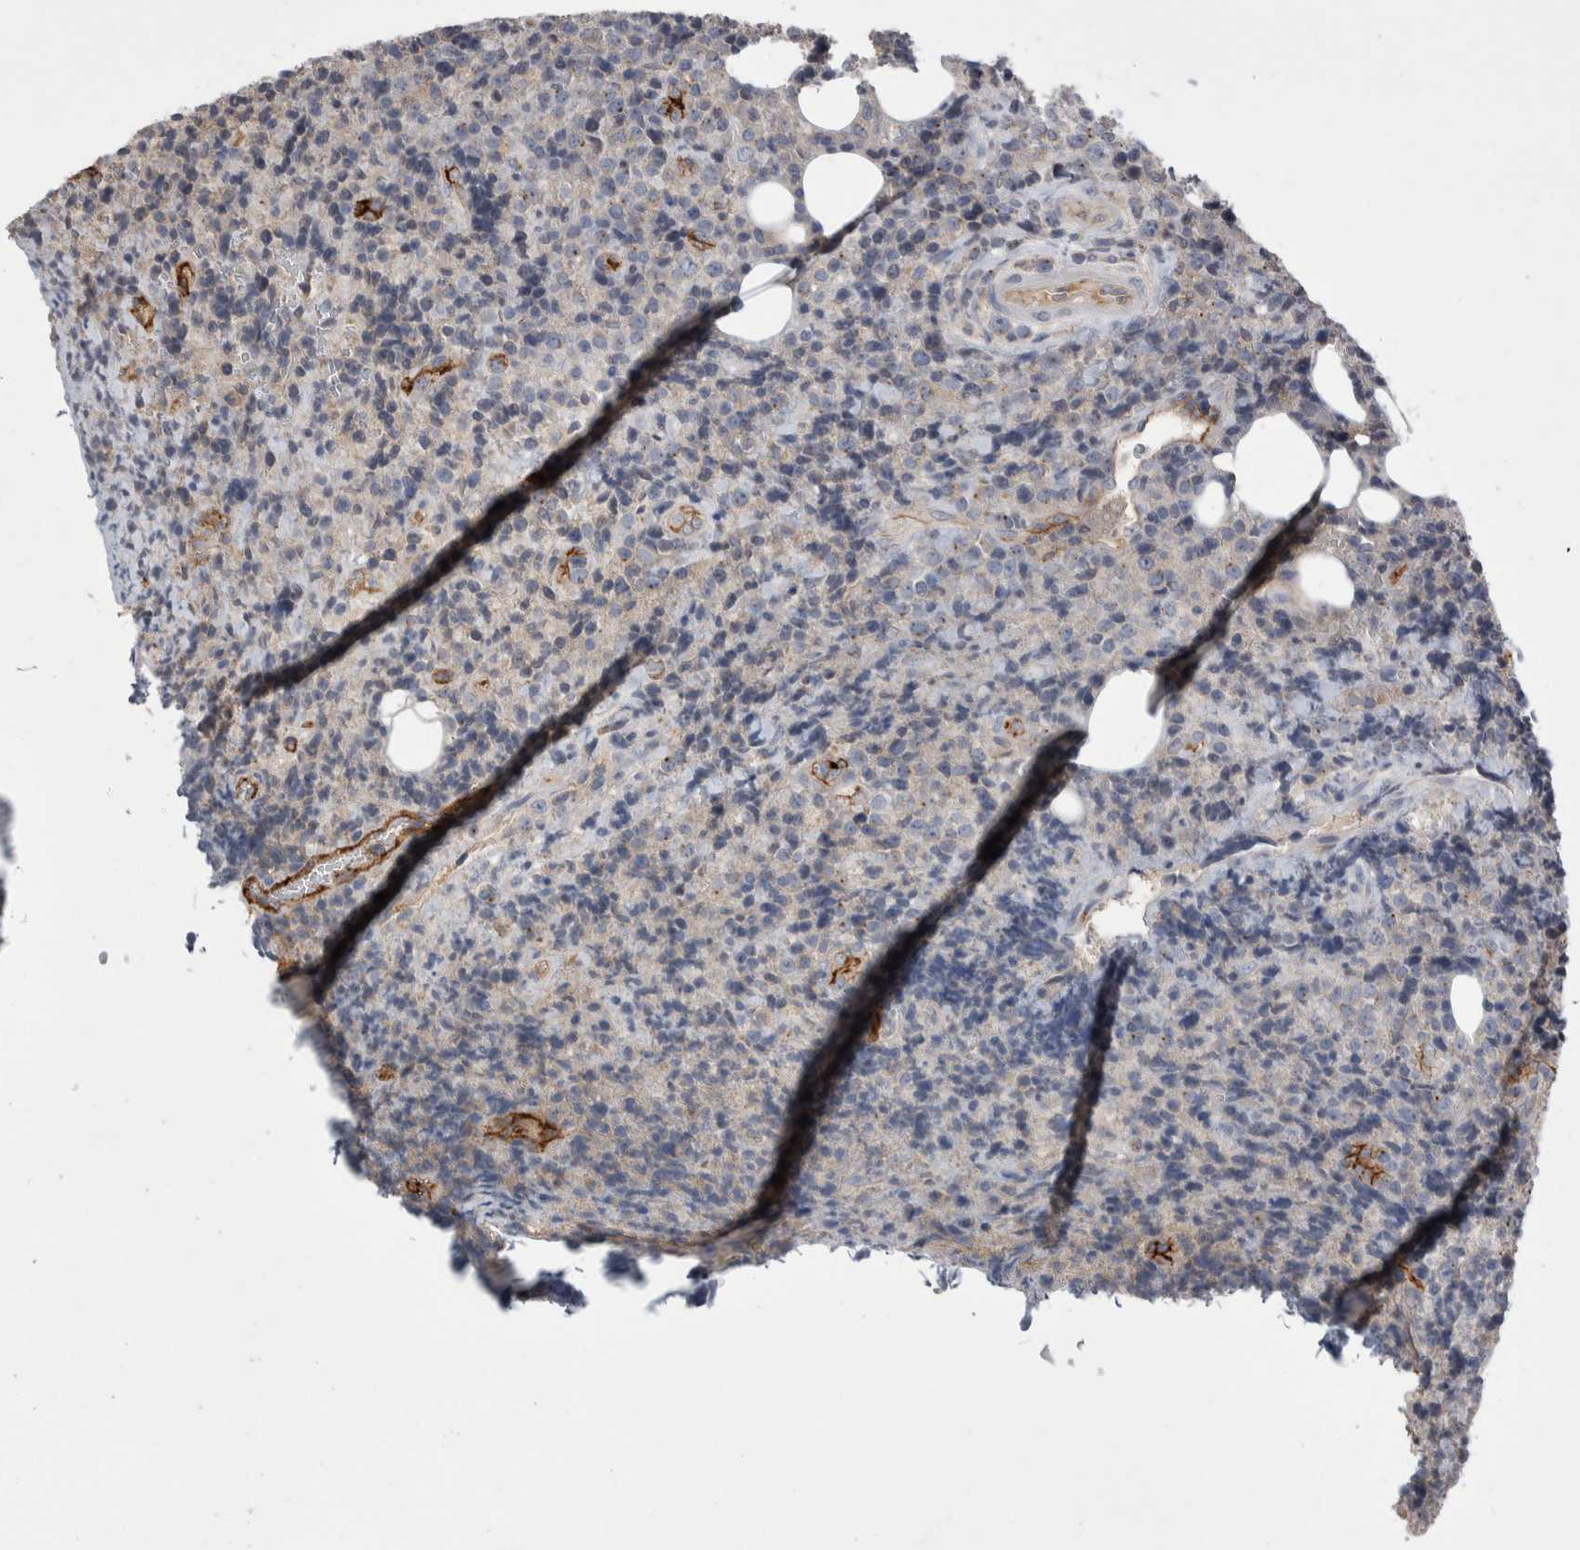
{"staining": {"intensity": "negative", "quantity": "none", "location": "none"}, "tissue": "lymphoma", "cell_type": "Tumor cells", "image_type": "cancer", "snomed": [{"axis": "morphology", "description": "Malignant lymphoma, non-Hodgkin's type, High grade"}, {"axis": "topography", "description": "Lymph node"}], "caption": "Immunohistochemical staining of lymphoma demonstrates no significant expression in tumor cells. (IHC, brightfield microscopy, high magnification).", "gene": "CEP131", "patient": {"sex": "male", "age": 13}}